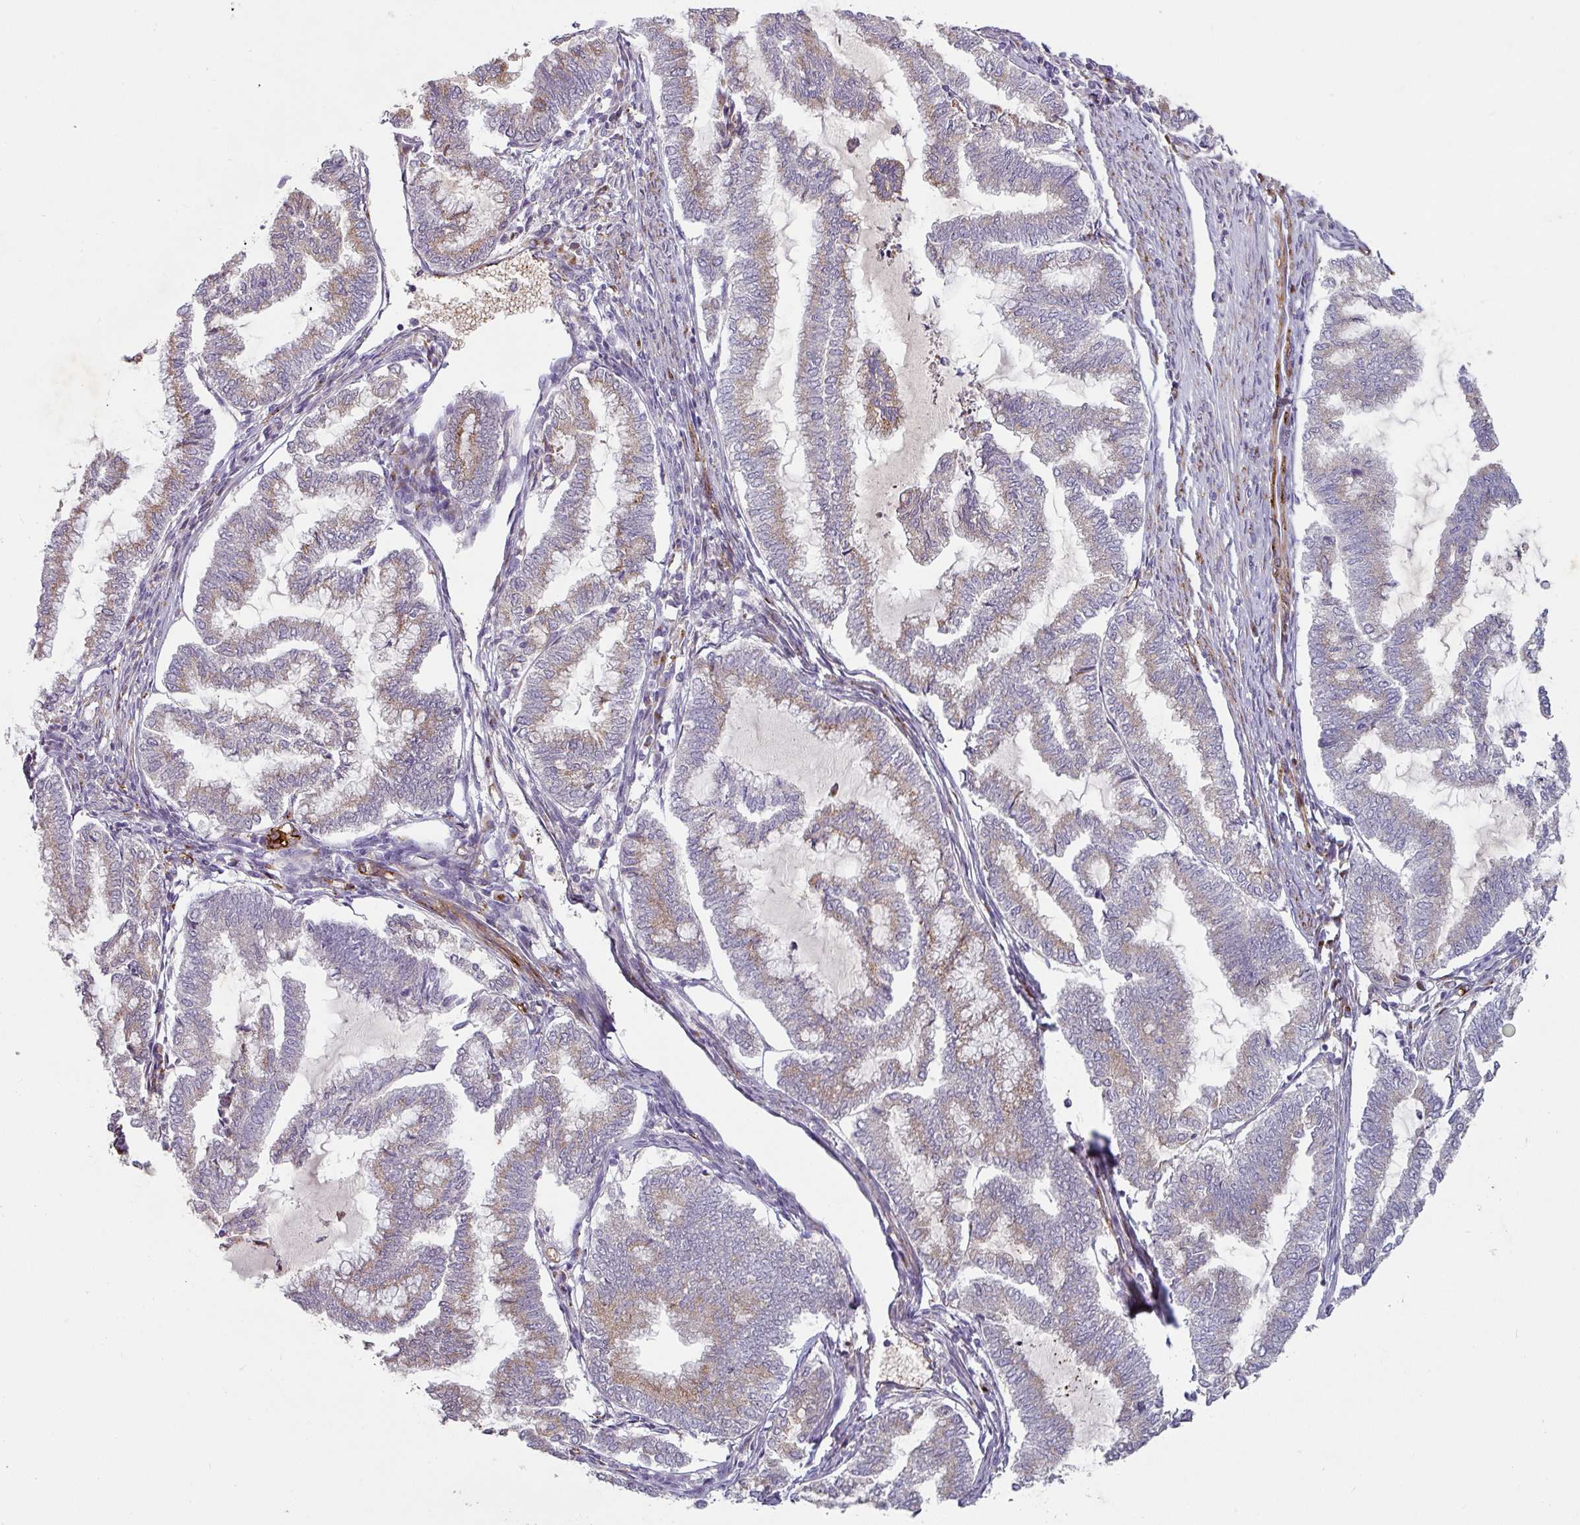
{"staining": {"intensity": "weak", "quantity": ">75%", "location": "cytoplasmic/membranous"}, "tissue": "endometrial cancer", "cell_type": "Tumor cells", "image_type": "cancer", "snomed": [{"axis": "morphology", "description": "Adenocarcinoma, NOS"}, {"axis": "topography", "description": "Endometrium"}], "caption": "Immunohistochemical staining of endometrial adenocarcinoma displays low levels of weak cytoplasmic/membranous staining in approximately >75% of tumor cells. (DAB = brown stain, brightfield microscopy at high magnification).", "gene": "PRODH2", "patient": {"sex": "female", "age": 79}}